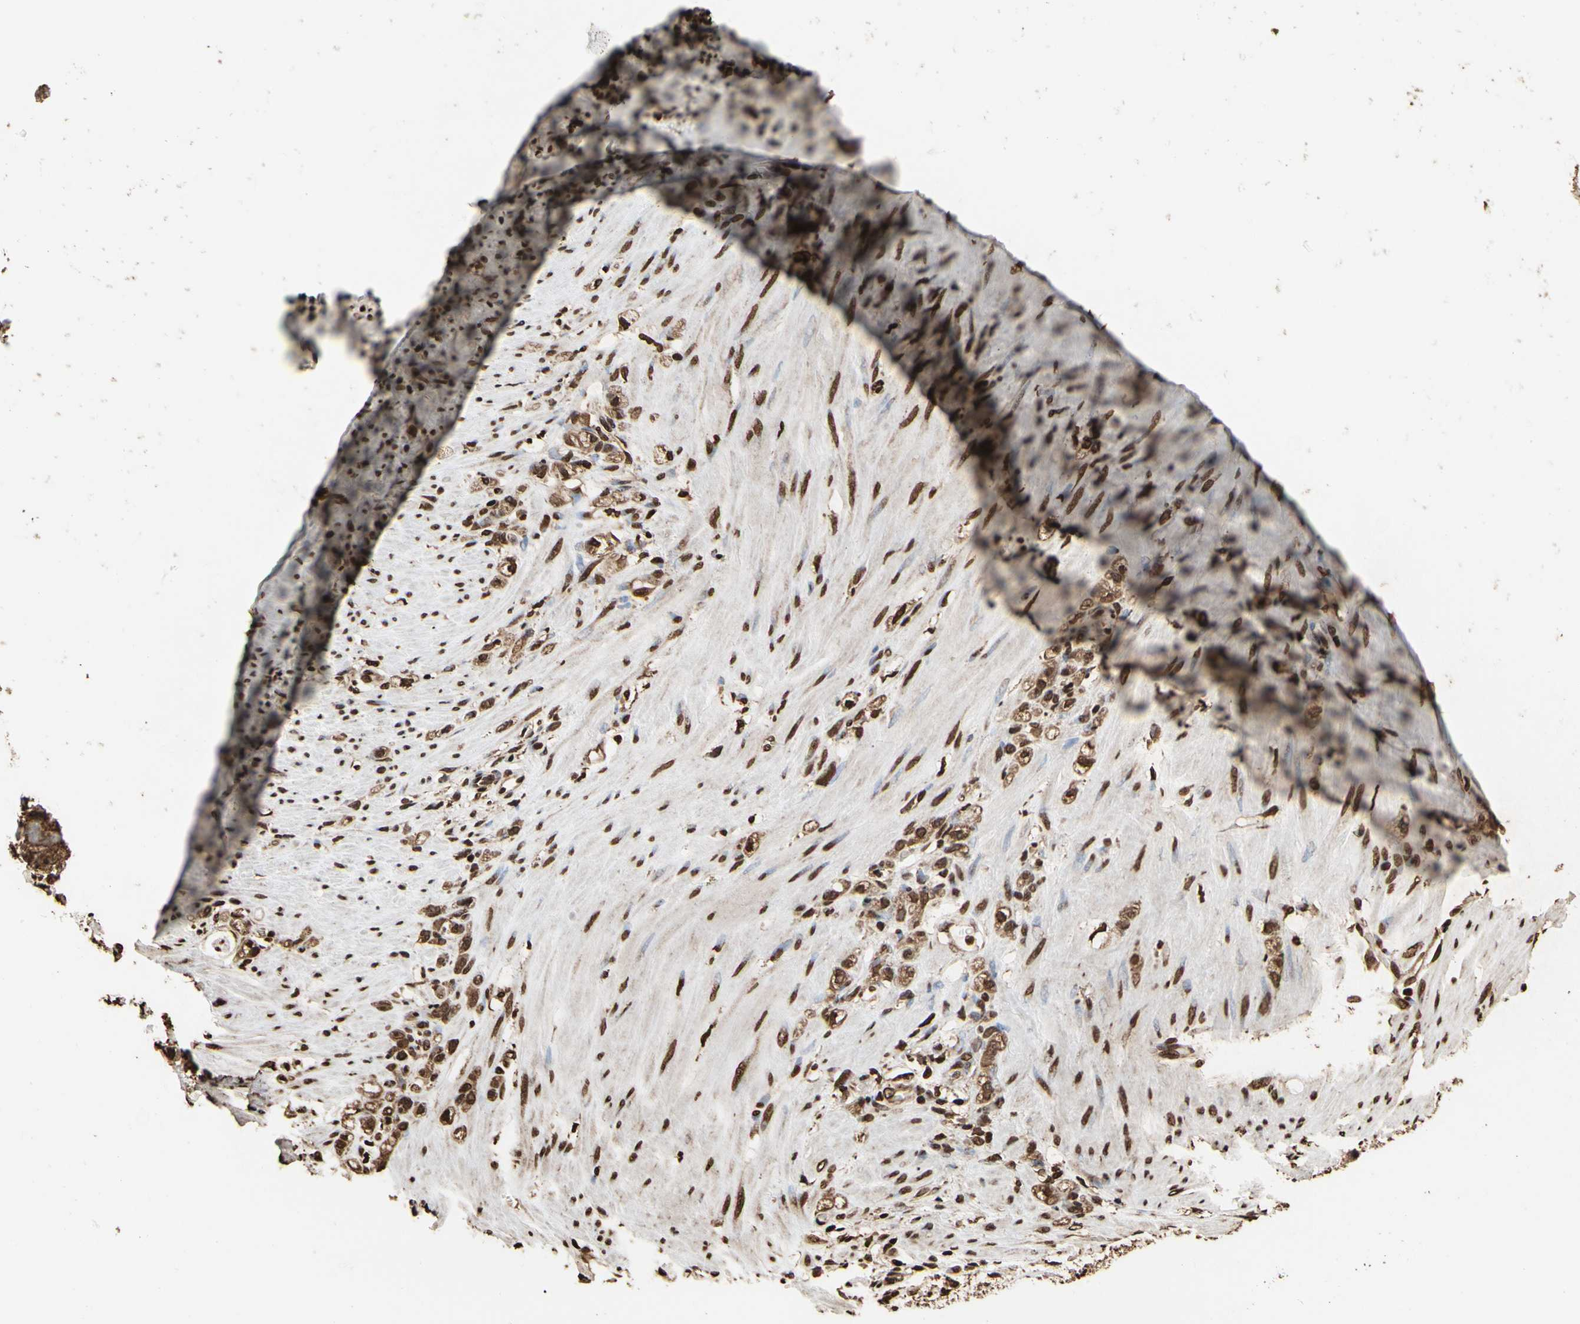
{"staining": {"intensity": "strong", "quantity": ">75%", "location": "cytoplasmic/membranous,nuclear"}, "tissue": "stomach cancer", "cell_type": "Tumor cells", "image_type": "cancer", "snomed": [{"axis": "morphology", "description": "Adenocarcinoma, NOS"}, {"axis": "topography", "description": "Stomach"}], "caption": "A brown stain highlights strong cytoplasmic/membranous and nuclear expression of a protein in human stomach cancer tumor cells.", "gene": "HNRNPK", "patient": {"sex": "male", "age": 82}}